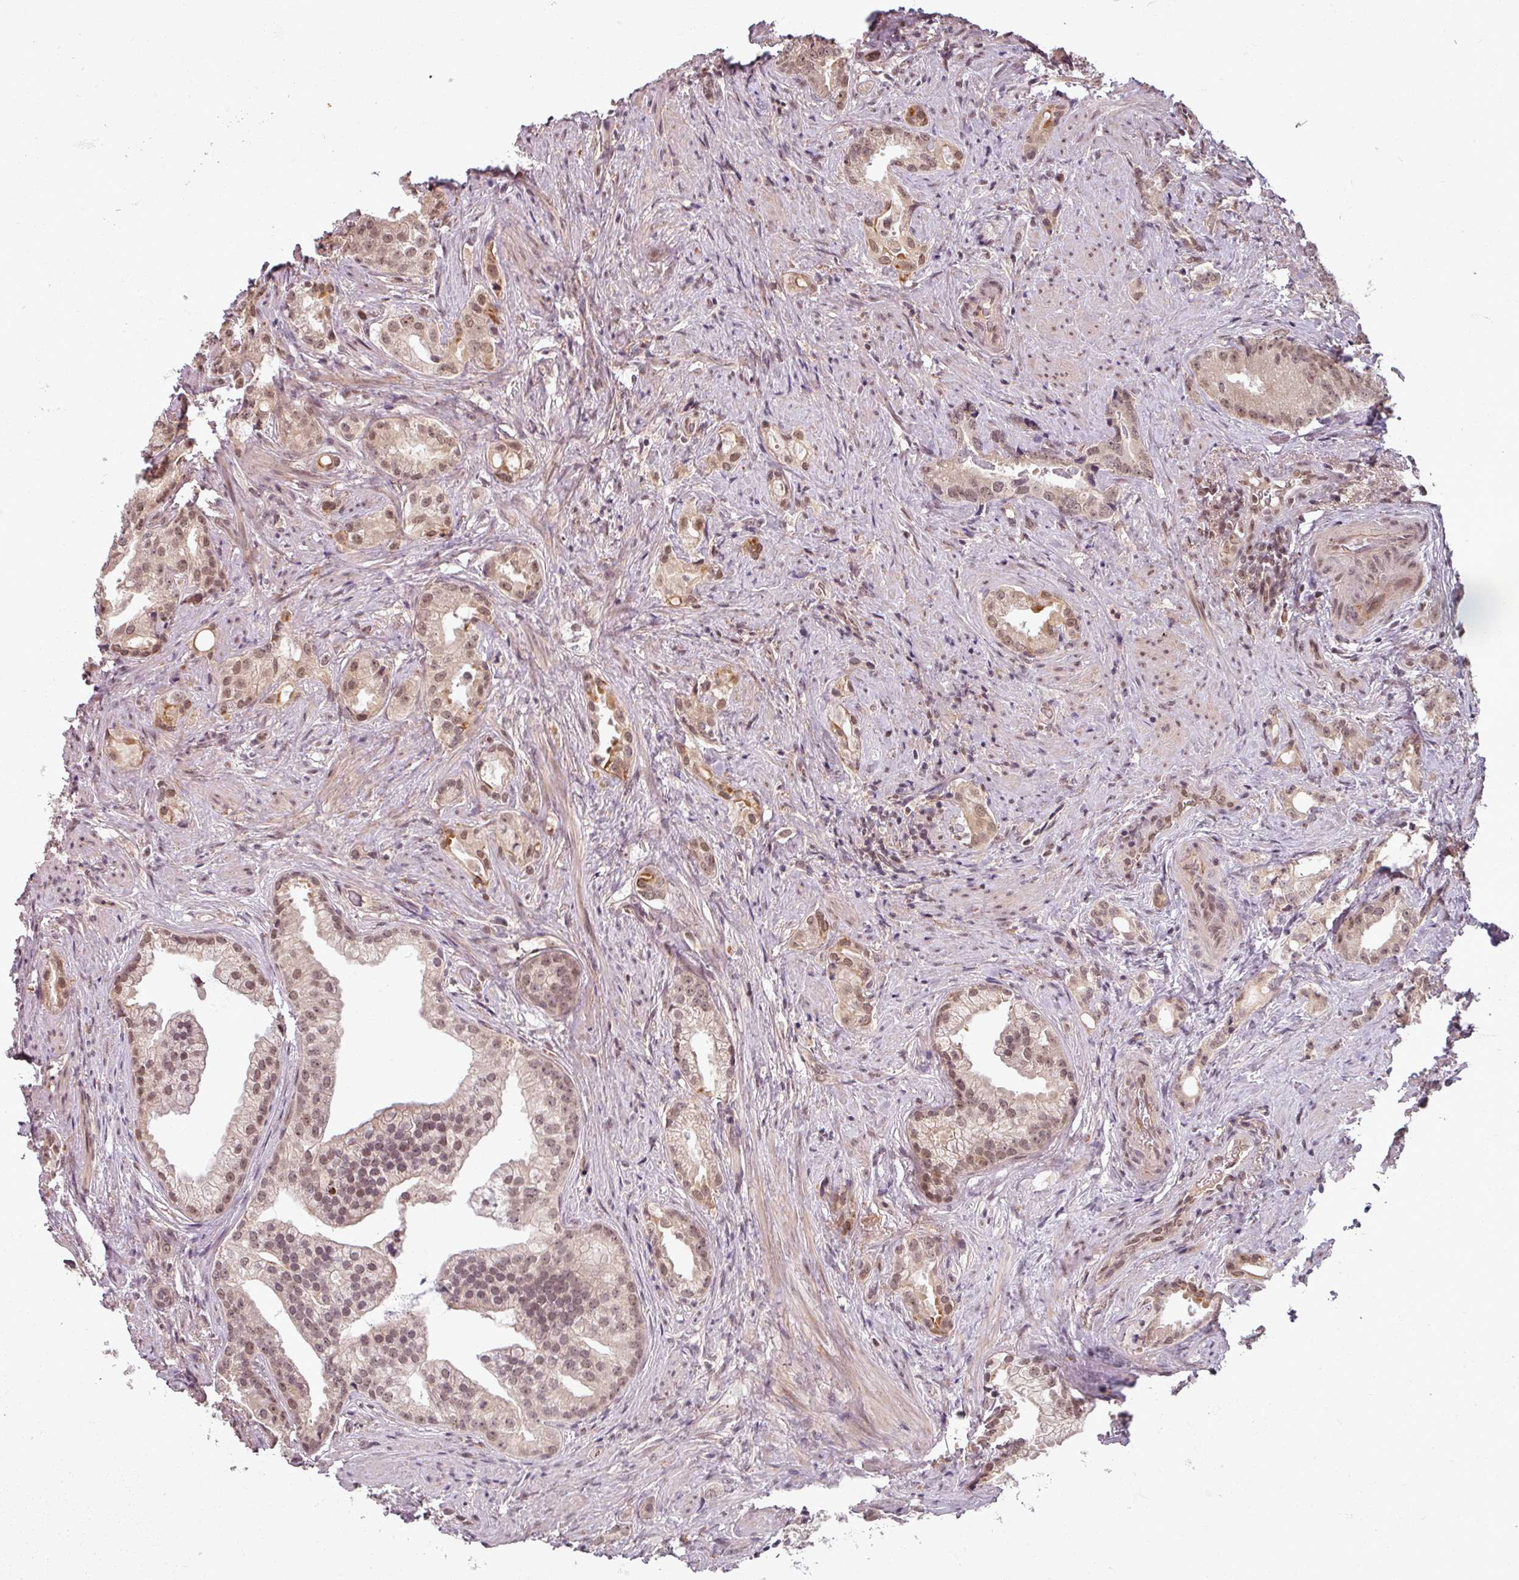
{"staining": {"intensity": "moderate", "quantity": "25%-75%", "location": "nuclear"}, "tissue": "prostate cancer", "cell_type": "Tumor cells", "image_type": "cancer", "snomed": [{"axis": "morphology", "description": "Adenocarcinoma, Low grade"}, {"axis": "topography", "description": "Prostate"}], "caption": "Prostate adenocarcinoma (low-grade) stained with a protein marker shows moderate staining in tumor cells.", "gene": "POLR2G", "patient": {"sex": "male", "age": 71}}